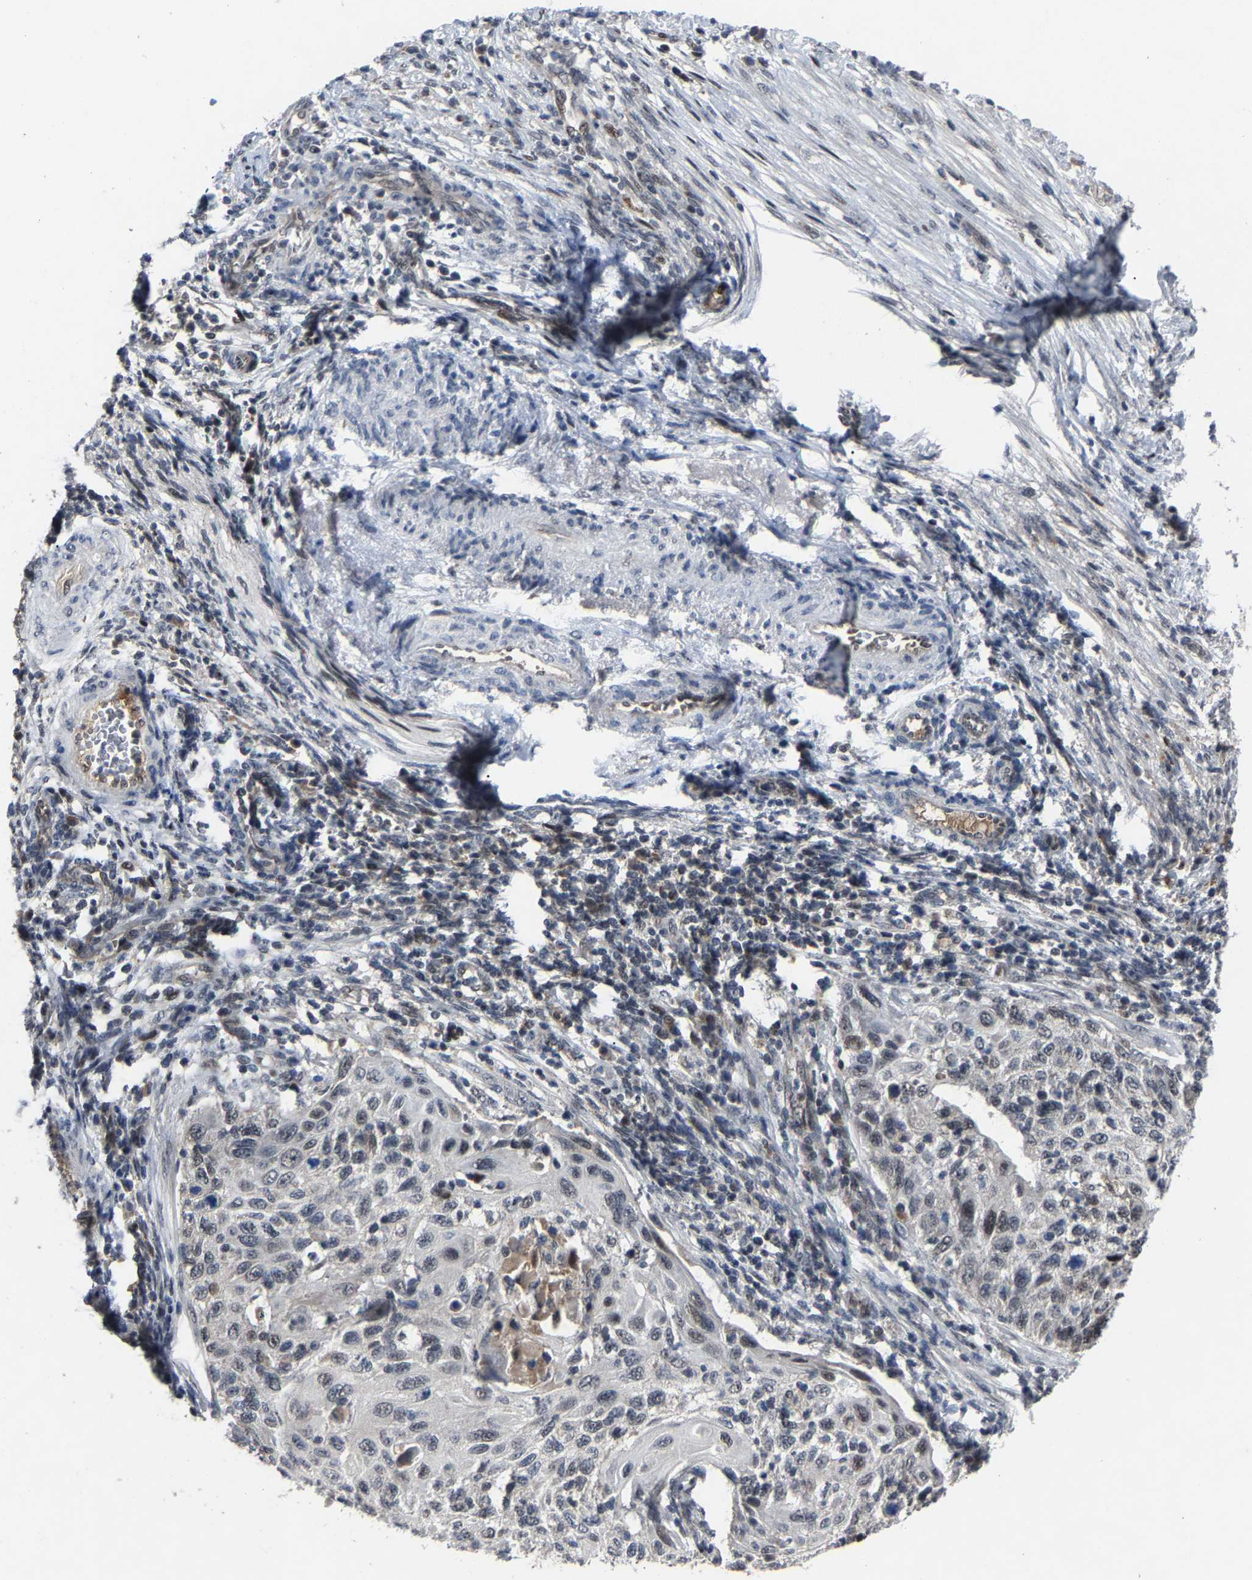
{"staining": {"intensity": "weak", "quantity": "<25%", "location": "nuclear"}, "tissue": "cervical cancer", "cell_type": "Tumor cells", "image_type": "cancer", "snomed": [{"axis": "morphology", "description": "Squamous cell carcinoma, NOS"}, {"axis": "topography", "description": "Cervix"}], "caption": "There is no significant expression in tumor cells of cervical cancer.", "gene": "LSM8", "patient": {"sex": "female", "age": 70}}